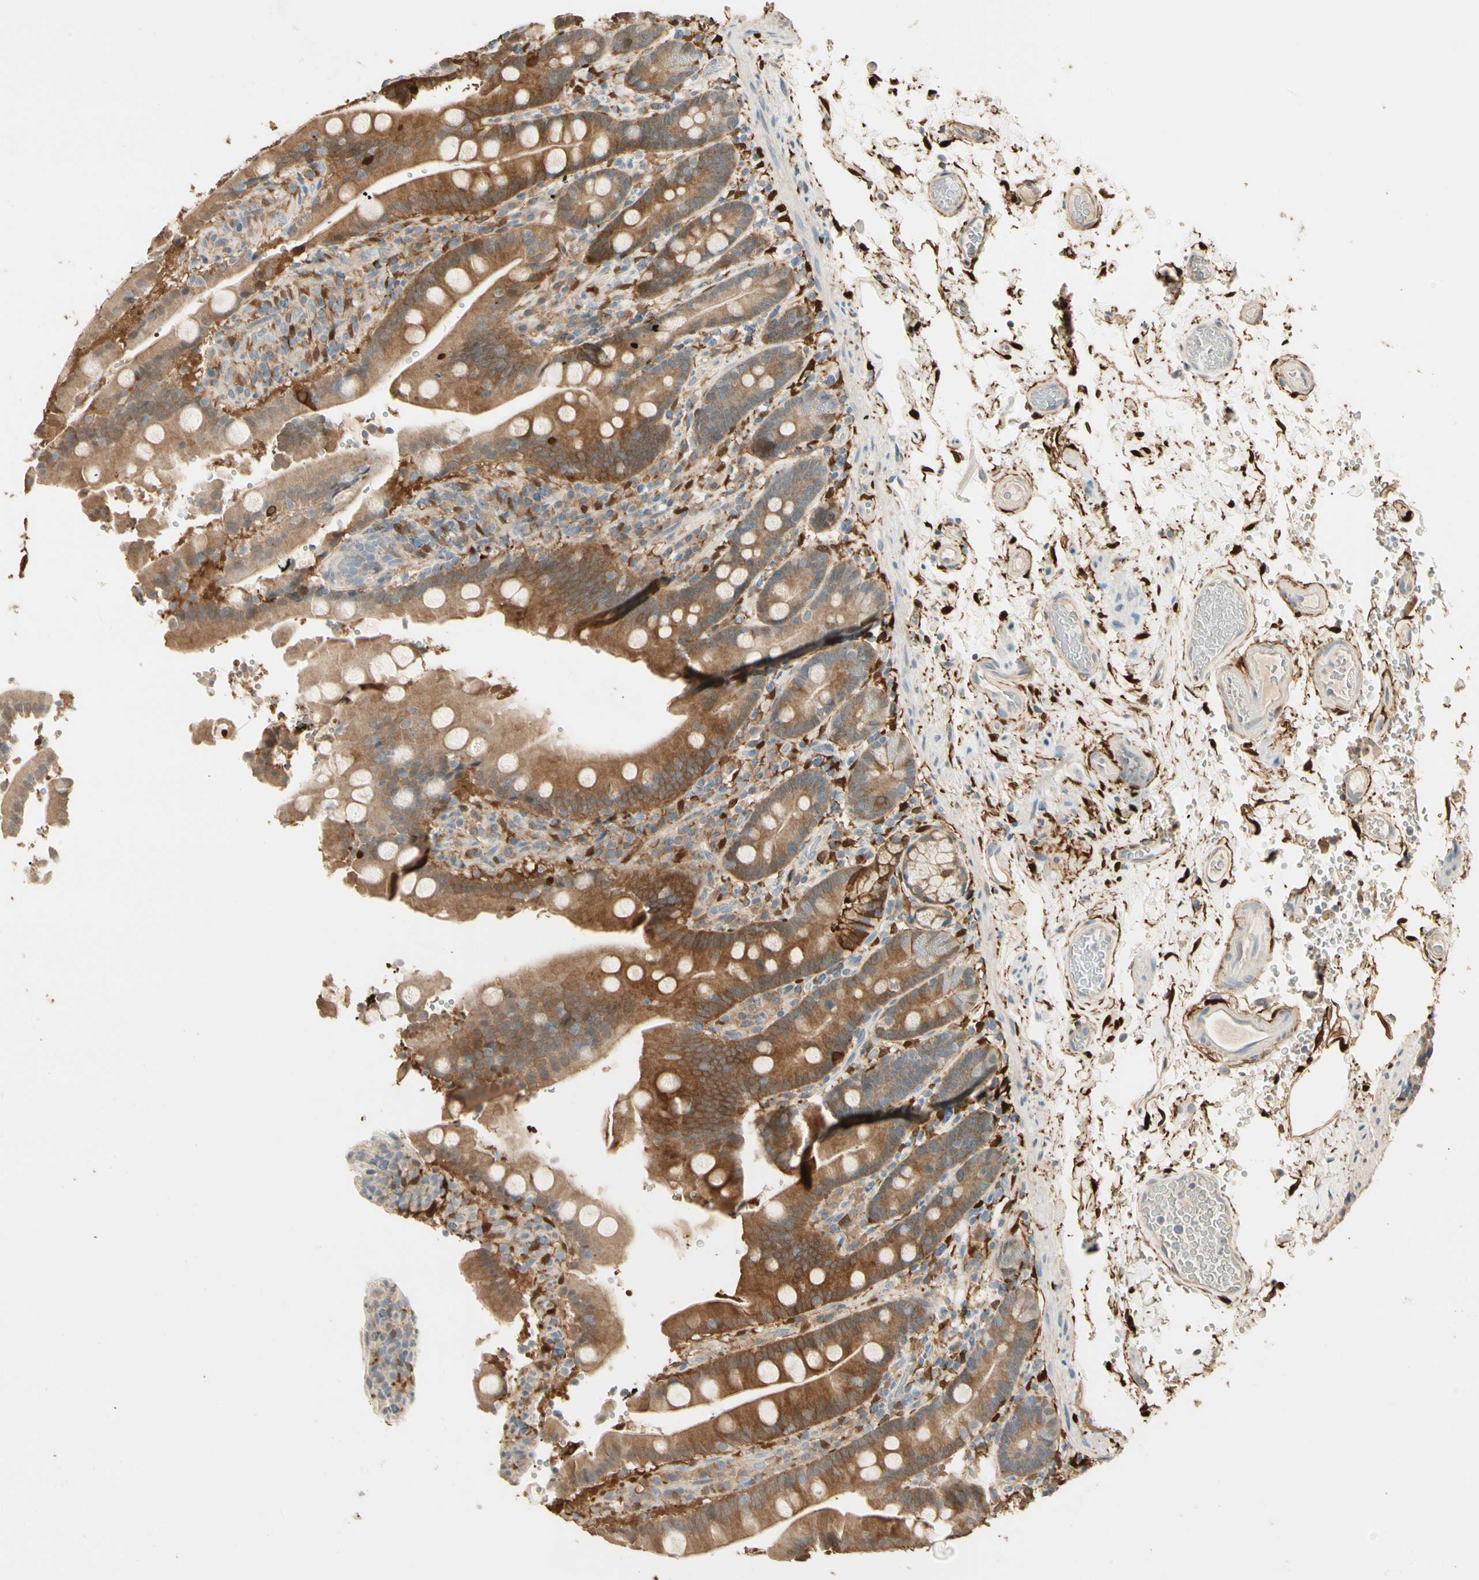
{"staining": {"intensity": "moderate", "quantity": ">75%", "location": "cytoplasmic/membranous"}, "tissue": "duodenum", "cell_type": "Glandular cells", "image_type": "normal", "snomed": [{"axis": "morphology", "description": "Normal tissue, NOS"}, {"axis": "topography", "description": "Small intestine, NOS"}], "caption": "IHC (DAB (3,3'-diaminobenzidine)) staining of benign duodenum reveals moderate cytoplasmic/membranous protein staining in about >75% of glandular cells.", "gene": "GNE", "patient": {"sex": "female", "age": 71}}